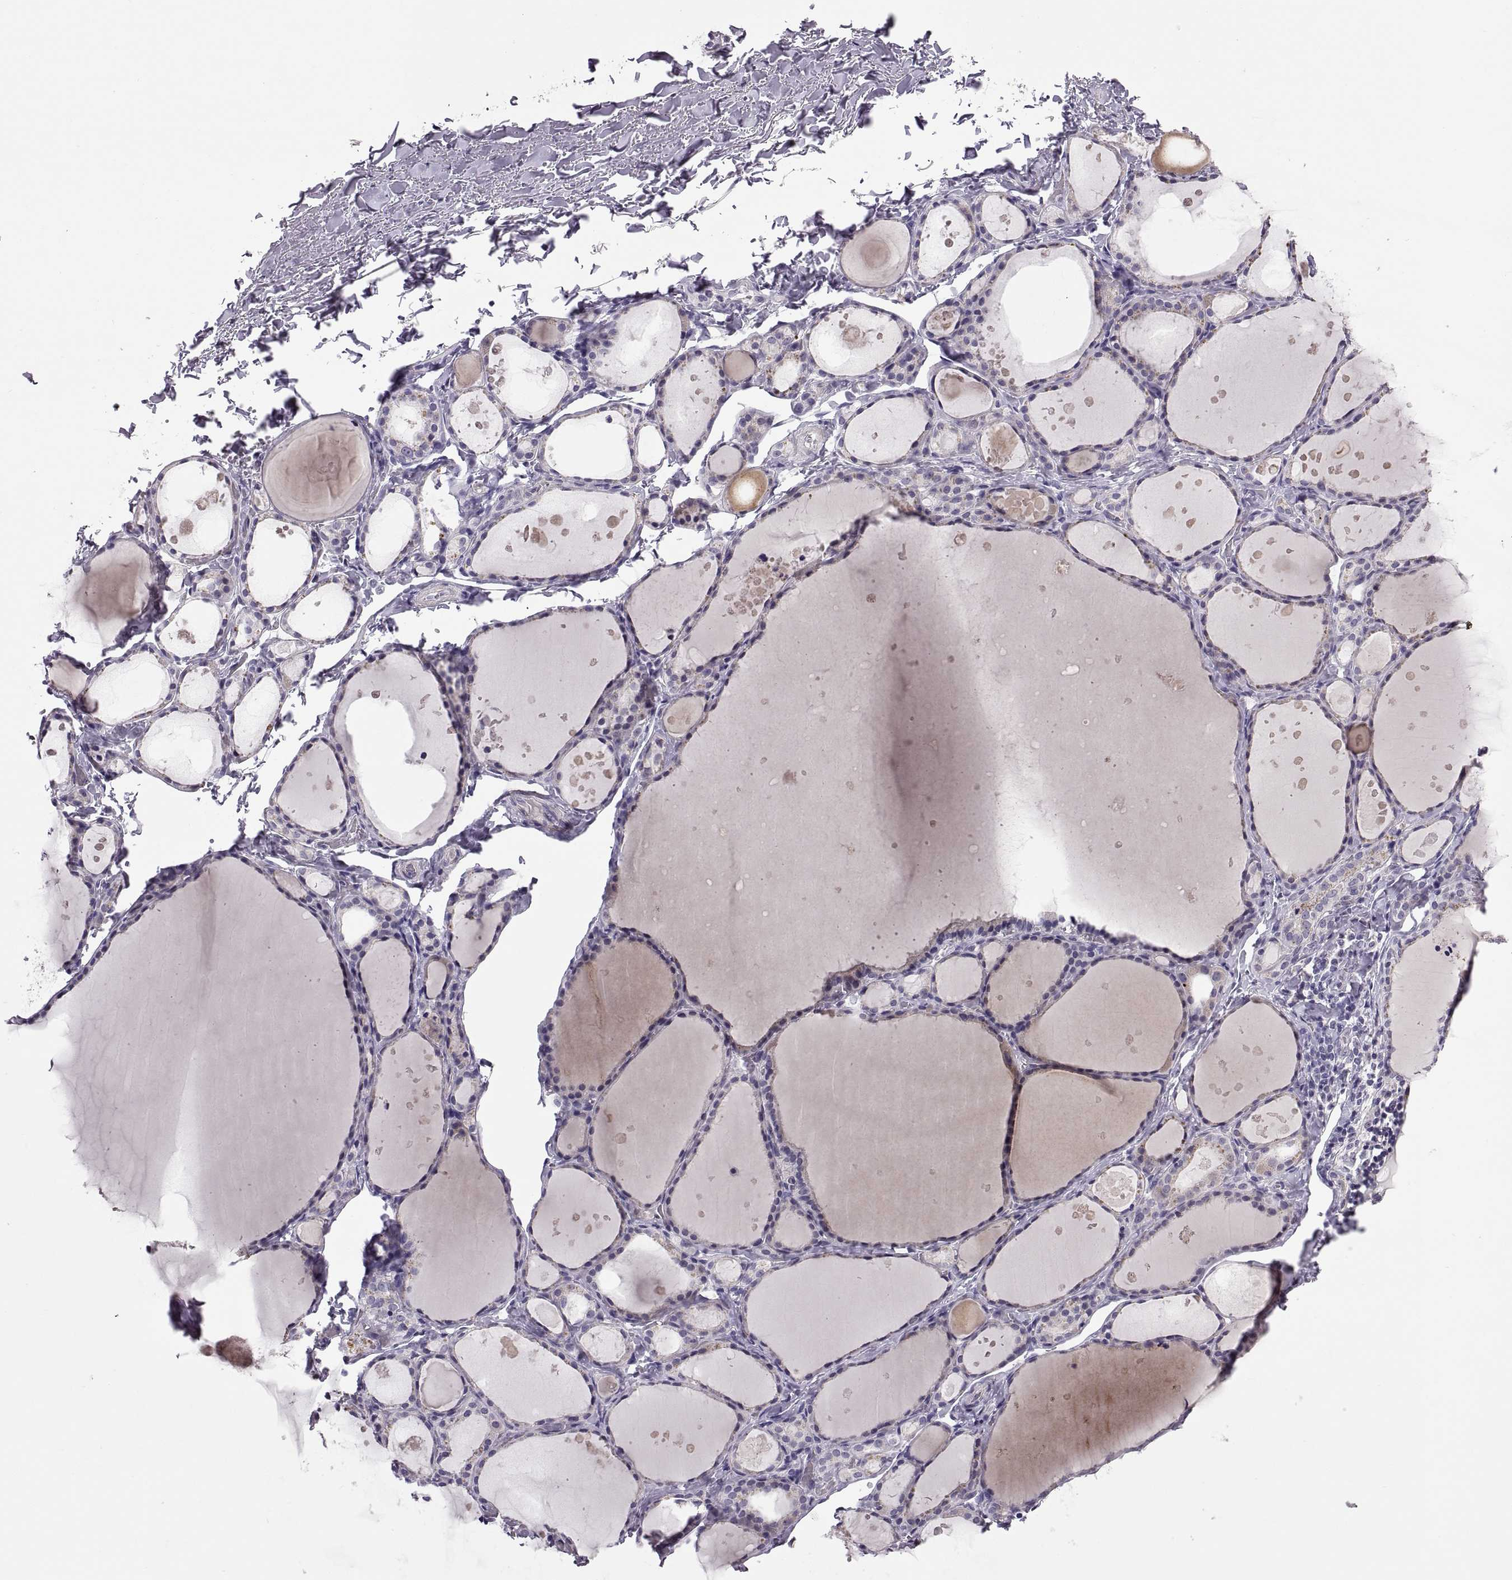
{"staining": {"intensity": "negative", "quantity": "none", "location": "none"}, "tissue": "thyroid gland", "cell_type": "Glandular cells", "image_type": "normal", "snomed": [{"axis": "morphology", "description": "Normal tissue, NOS"}, {"axis": "topography", "description": "Thyroid gland"}], "caption": "Immunohistochemistry (IHC) of benign human thyroid gland demonstrates no staining in glandular cells.", "gene": "VSX2", "patient": {"sex": "male", "age": 68}}